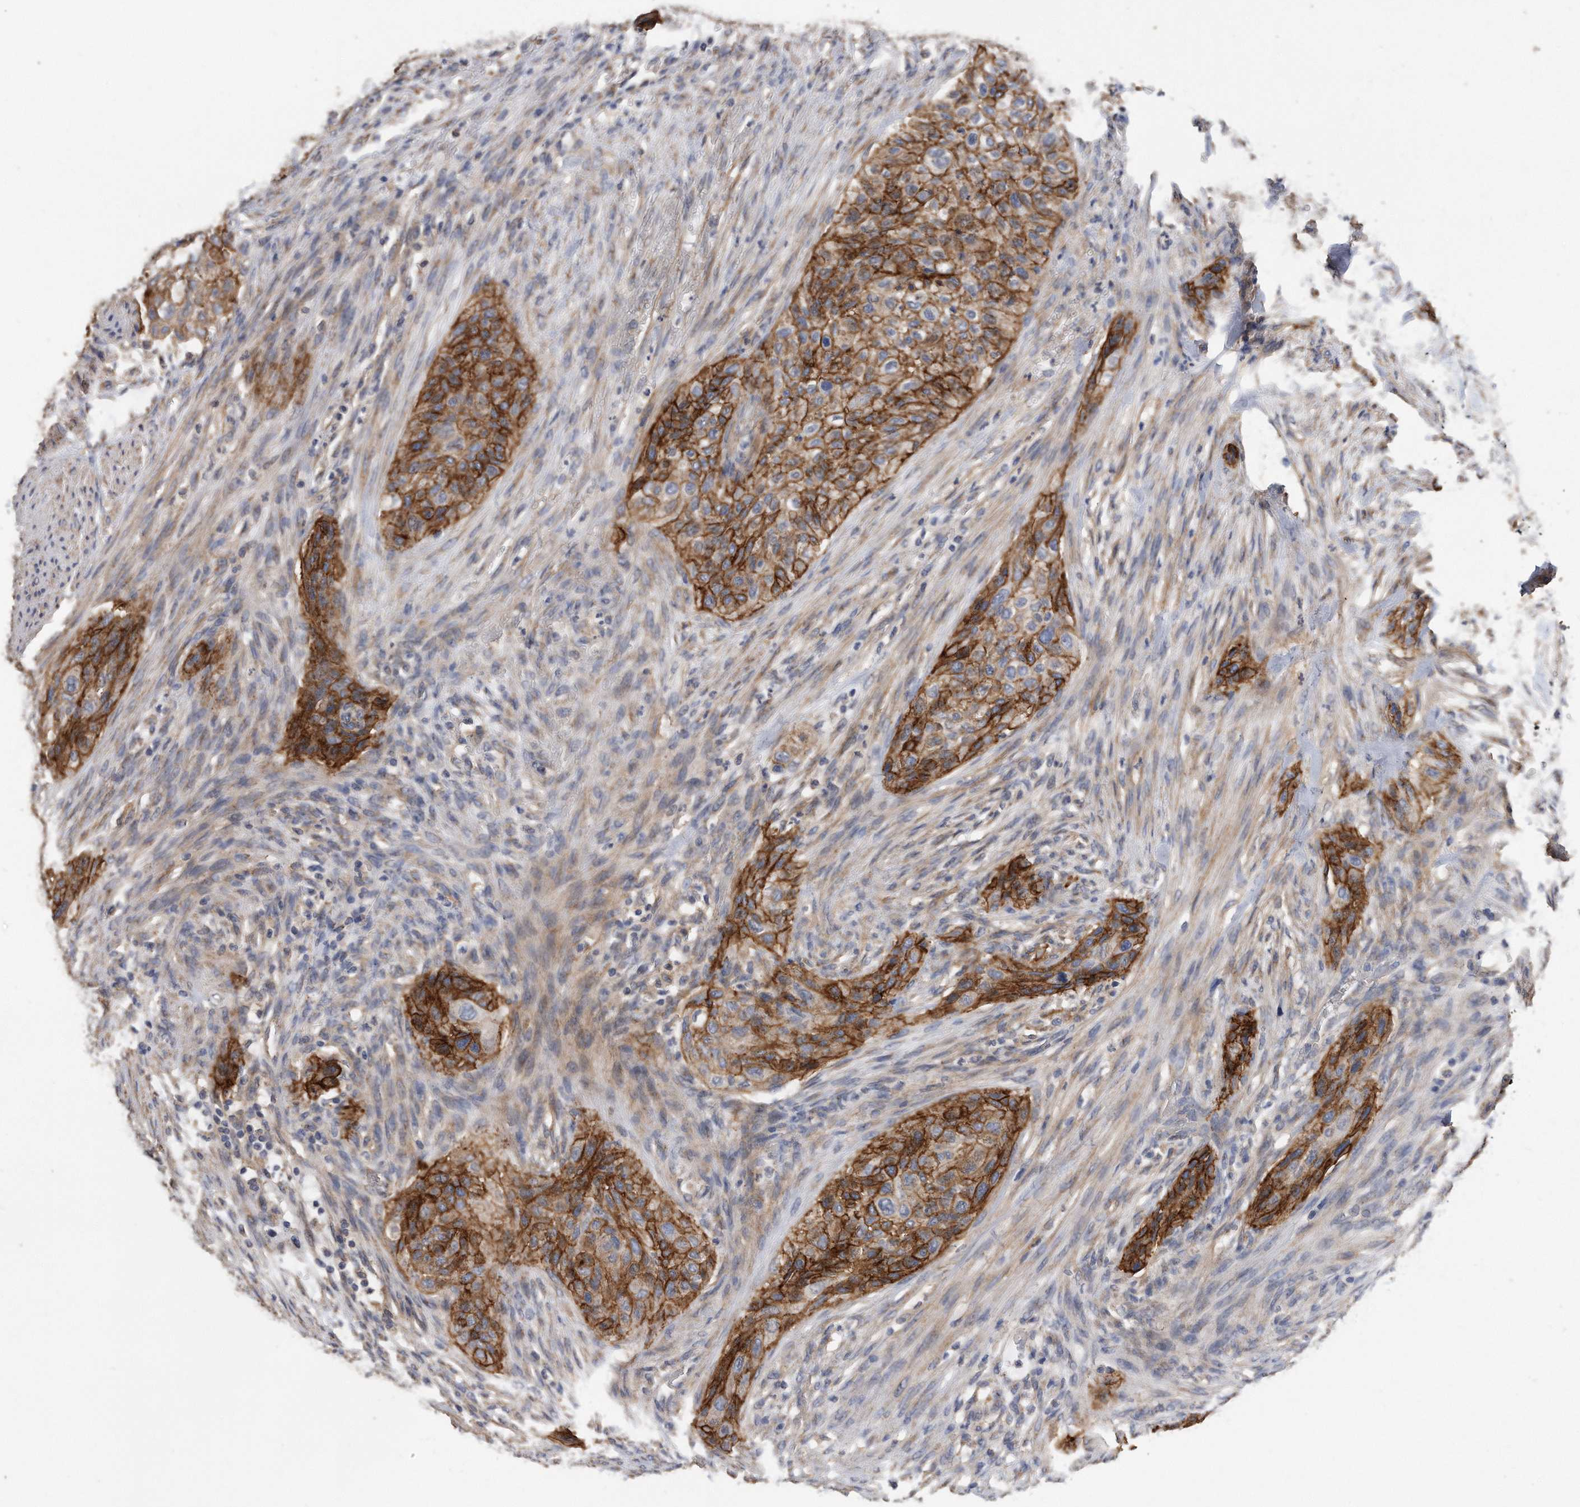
{"staining": {"intensity": "strong", "quantity": ">75%", "location": "cytoplasmic/membranous"}, "tissue": "urothelial cancer", "cell_type": "Tumor cells", "image_type": "cancer", "snomed": [{"axis": "morphology", "description": "Urothelial carcinoma, High grade"}, {"axis": "topography", "description": "Urinary bladder"}], "caption": "Approximately >75% of tumor cells in urothelial cancer reveal strong cytoplasmic/membranous protein positivity as visualized by brown immunohistochemical staining.", "gene": "CDCP1", "patient": {"sex": "male", "age": 35}}